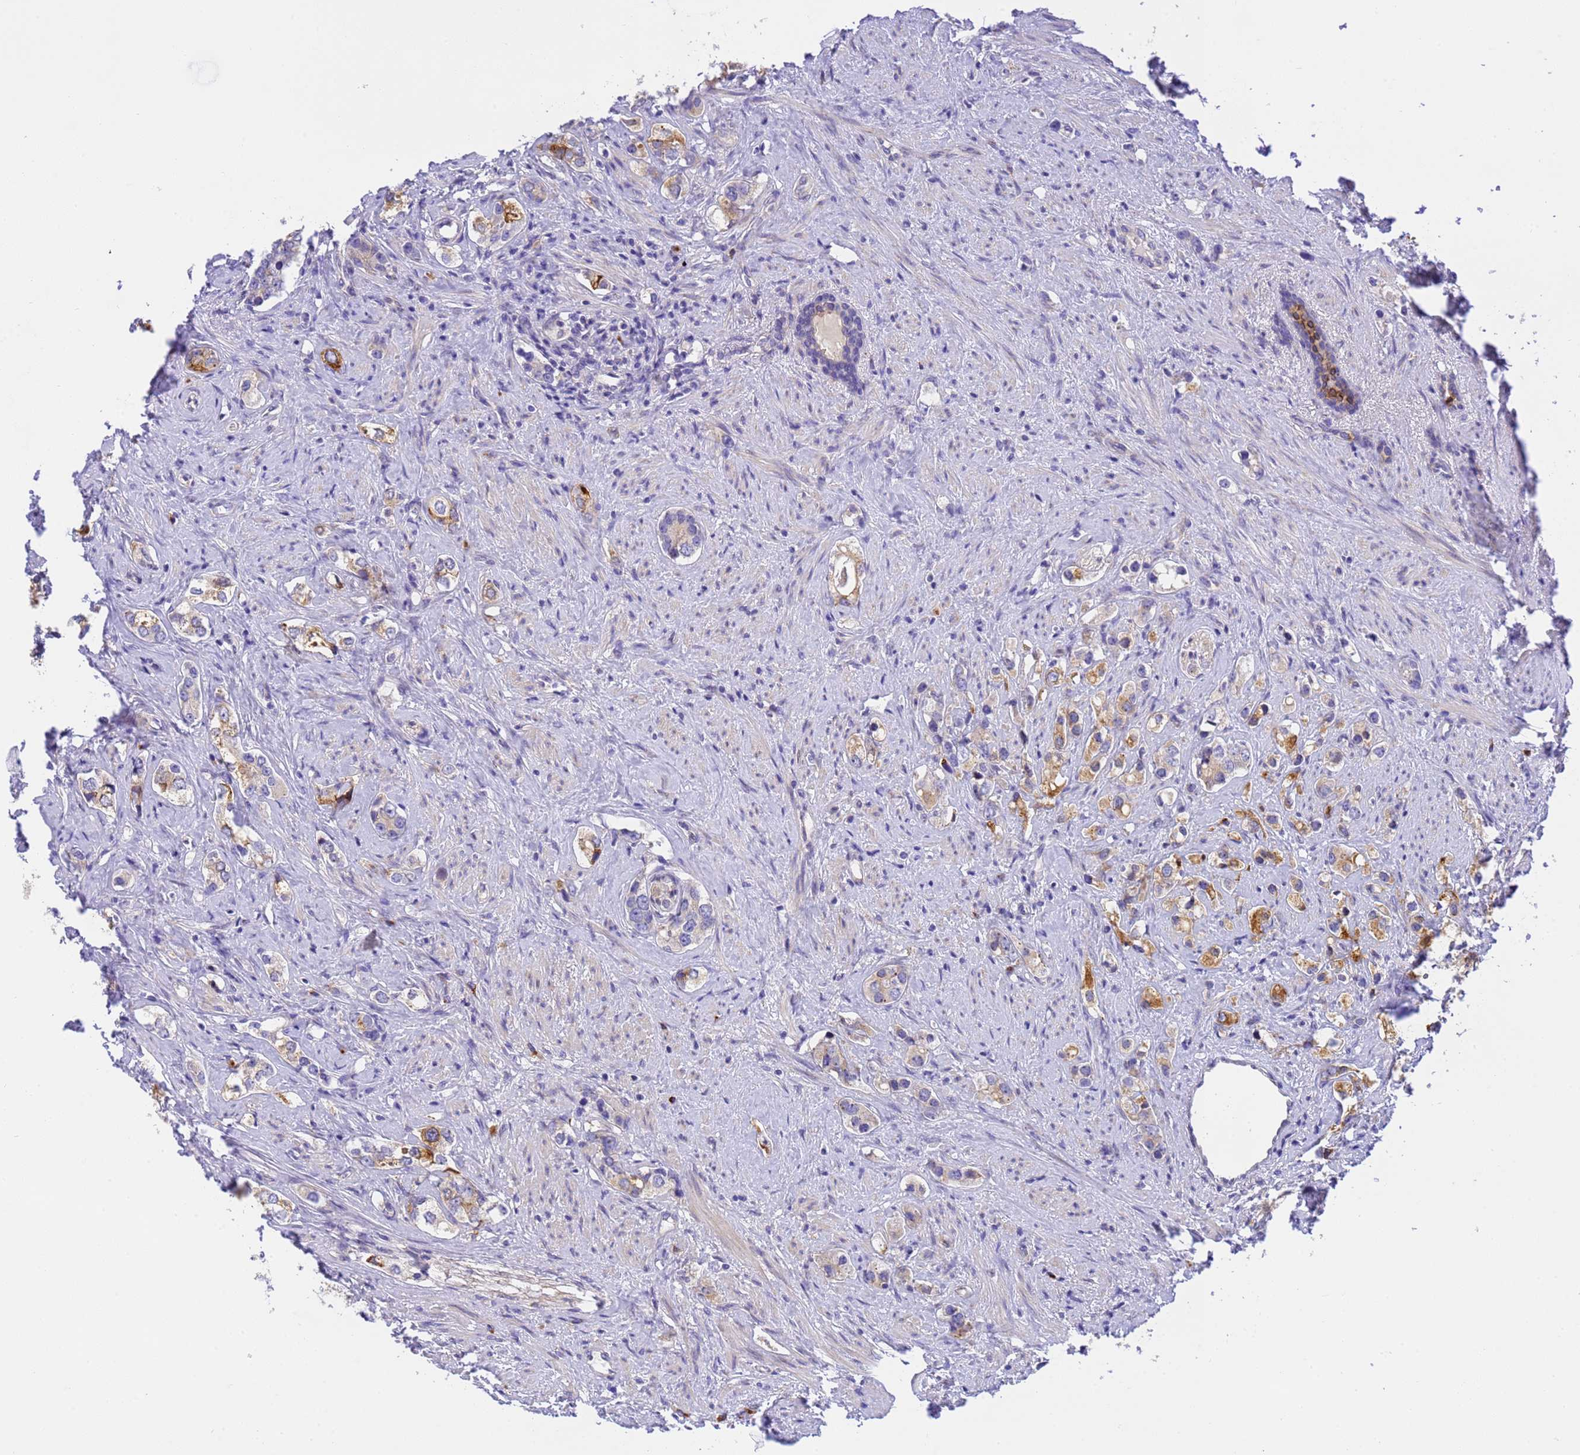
{"staining": {"intensity": "moderate", "quantity": ">75%", "location": "cytoplasmic/membranous"}, "tissue": "prostate cancer", "cell_type": "Tumor cells", "image_type": "cancer", "snomed": [{"axis": "morphology", "description": "Adenocarcinoma, High grade"}, {"axis": "topography", "description": "Prostate"}], "caption": "Human prostate cancer (high-grade adenocarcinoma) stained with a protein marker demonstrates moderate staining in tumor cells.", "gene": "RHBDD3", "patient": {"sex": "male", "age": 63}}